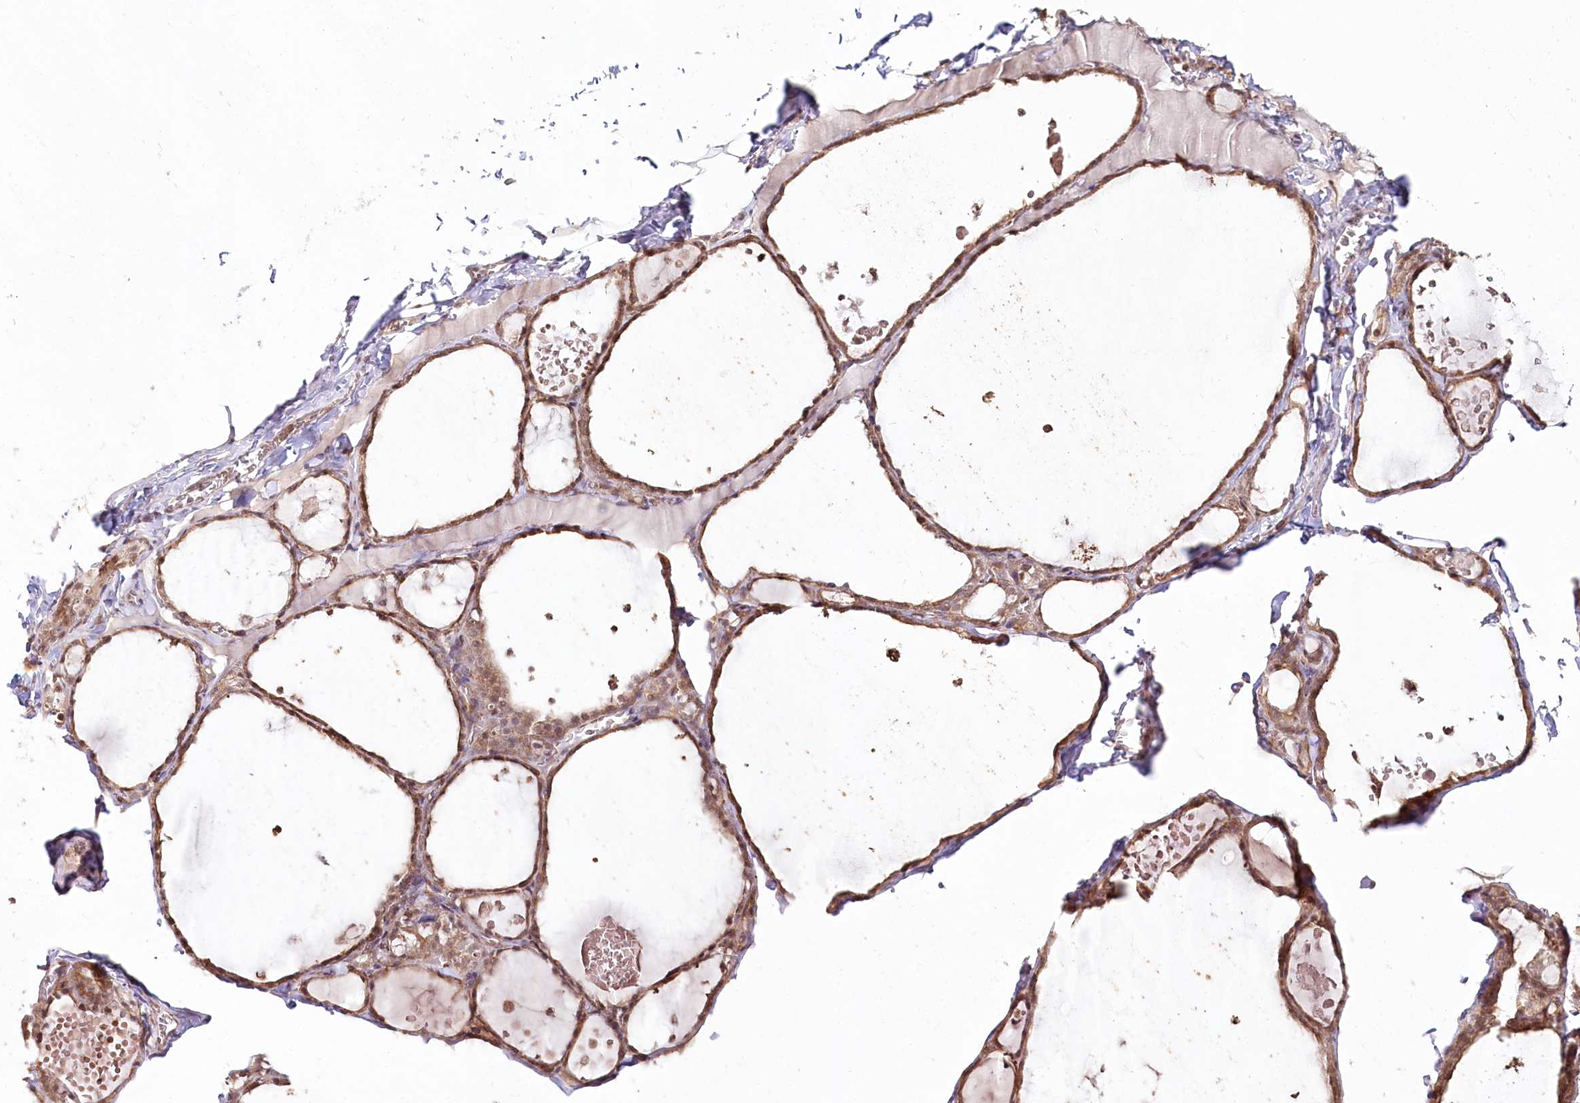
{"staining": {"intensity": "moderate", "quantity": ">75%", "location": "cytoplasmic/membranous"}, "tissue": "thyroid gland", "cell_type": "Glandular cells", "image_type": "normal", "snomed": [{"axis": "morphology", "description": "Normal tissue, NOS"}, {"axis": "topography", "description": "Thyroid gland"}], "caption": "DAB (3,3'-diaminobenzidine) immunohistochemical staining of benign thyroid gland exhibits moderate cytoplasmic/membranous protein expression in about >75% of glandular cells.", "gene": "OTUD4", "patient": {"sex": "male", "age": 56}}